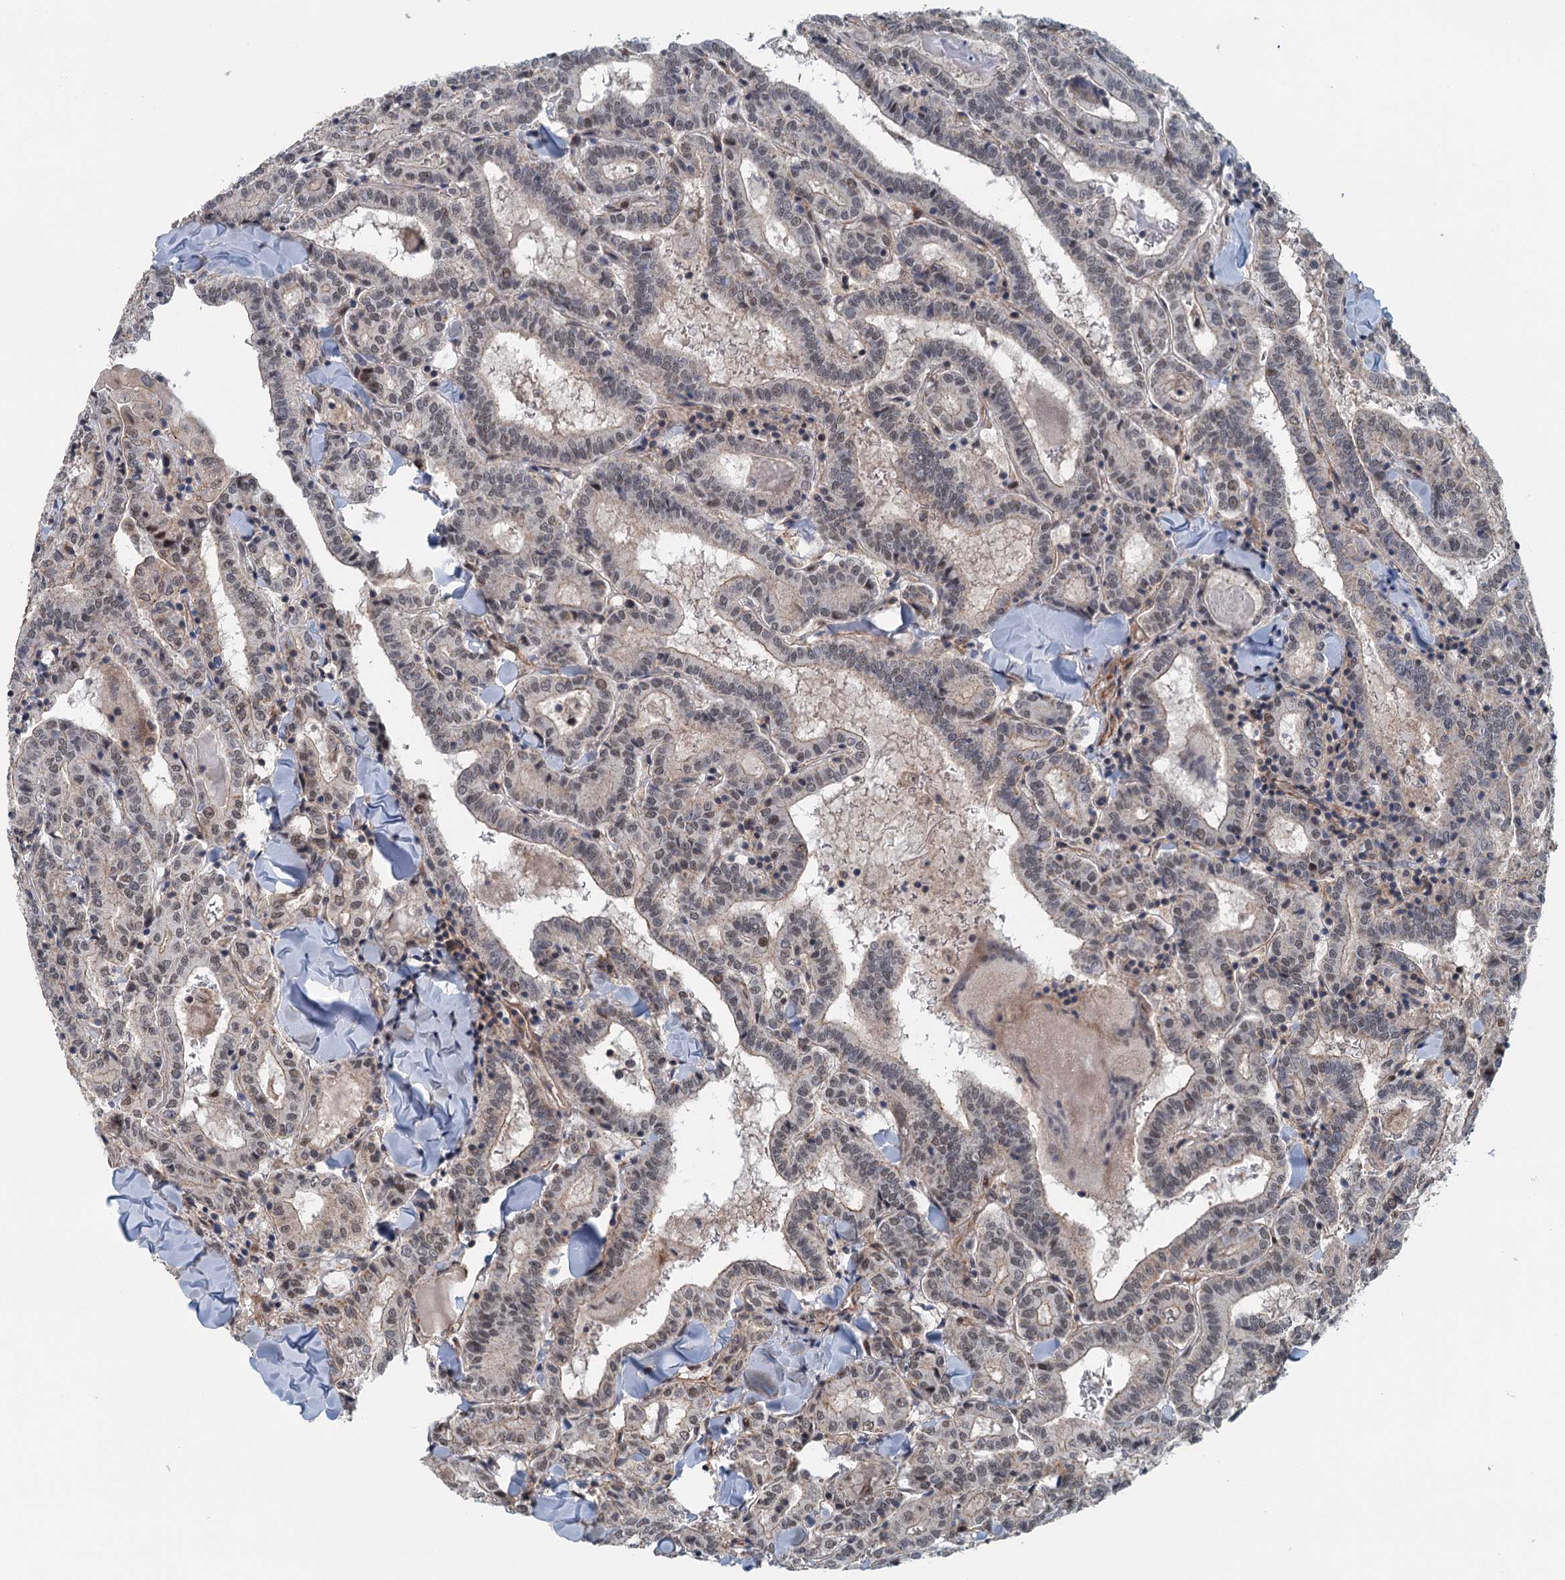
{"staining": {"intensity": "weak", "quantity": "25%-75%", "location": "nuclear"}, "tissue": "thyroid cancer", "cell_type": "Tumor cells", "image_type": "cancer", "snomed": [{"axis": "morphology", "description": "Papillary adenocarcinoma, NOS"}, {"axis": "topography", "description": "Thyroid gland"}], "caption": "The image displays a brown stain indicating the presence of a protein in the nuclear of tumor cells in thyroid papillary adenocarcinoma. The staining was performed using DAB to visualize the protein expression in brown, while the nuclei were stained in blue with hematoxylin (Magnification: 20x).", "gene": "TAS2R42", "patient": {"sex": "female", "age": 72}}